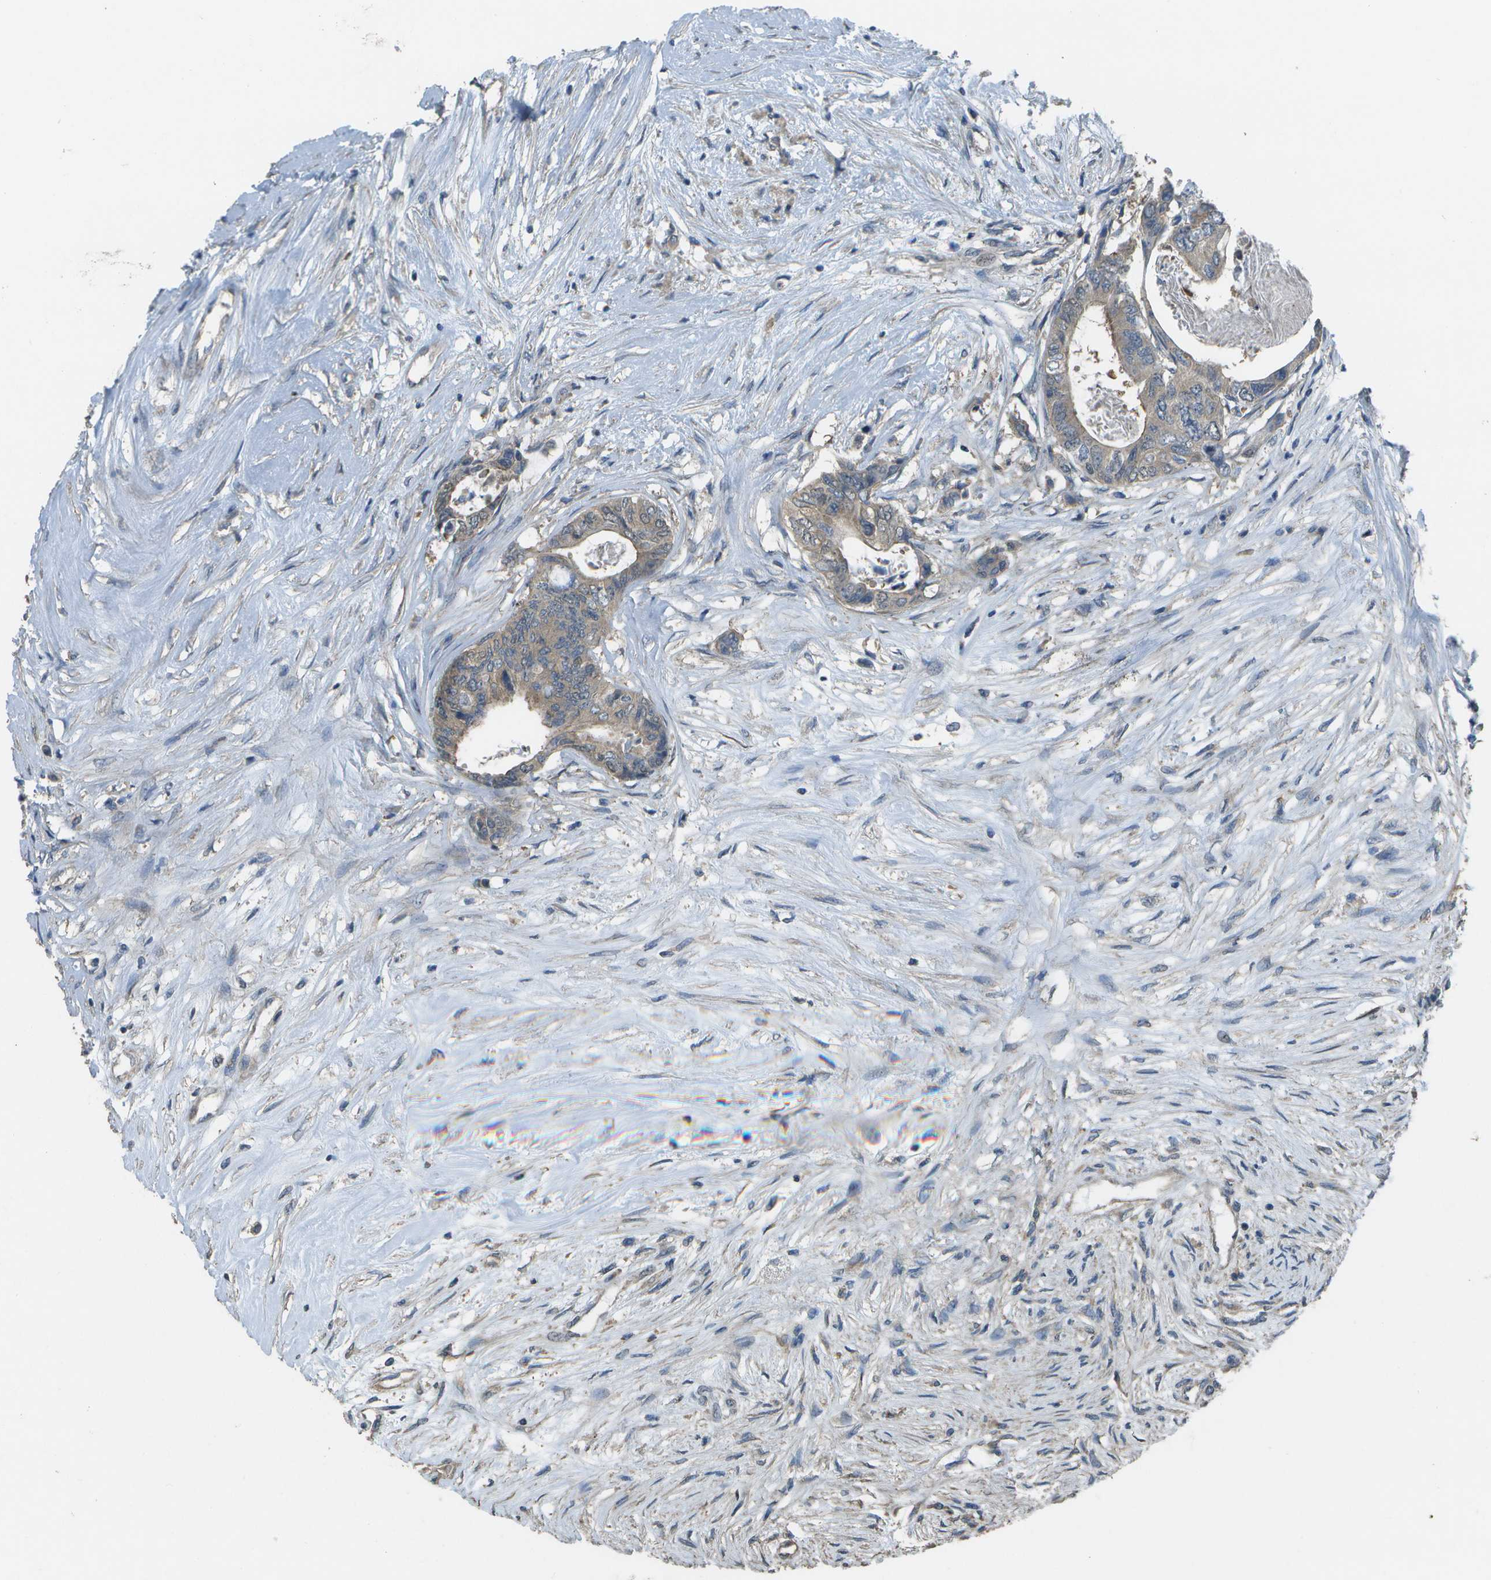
{"staining": {"intensity": "weak", "quantity": ">75%", "location": "cytoplasmic/membranous"}, "tissue": "colorectal cancer", "cell_type": "Tumor cells", "image_type": "cancer", "snomed": [{"axis": "morphology", "description": "Adenocarcinoma, NOS"}, {"axis": "topography", "description": "Rectum"}], "caption": "The histopathology image shows staining of colorectal cancer, revealing weak cytoplasmic/membranous protein positivity (brown color) within tumor cells.", "gene": "CLNS1A", "patient": {"sex": "male", "age": 63}}